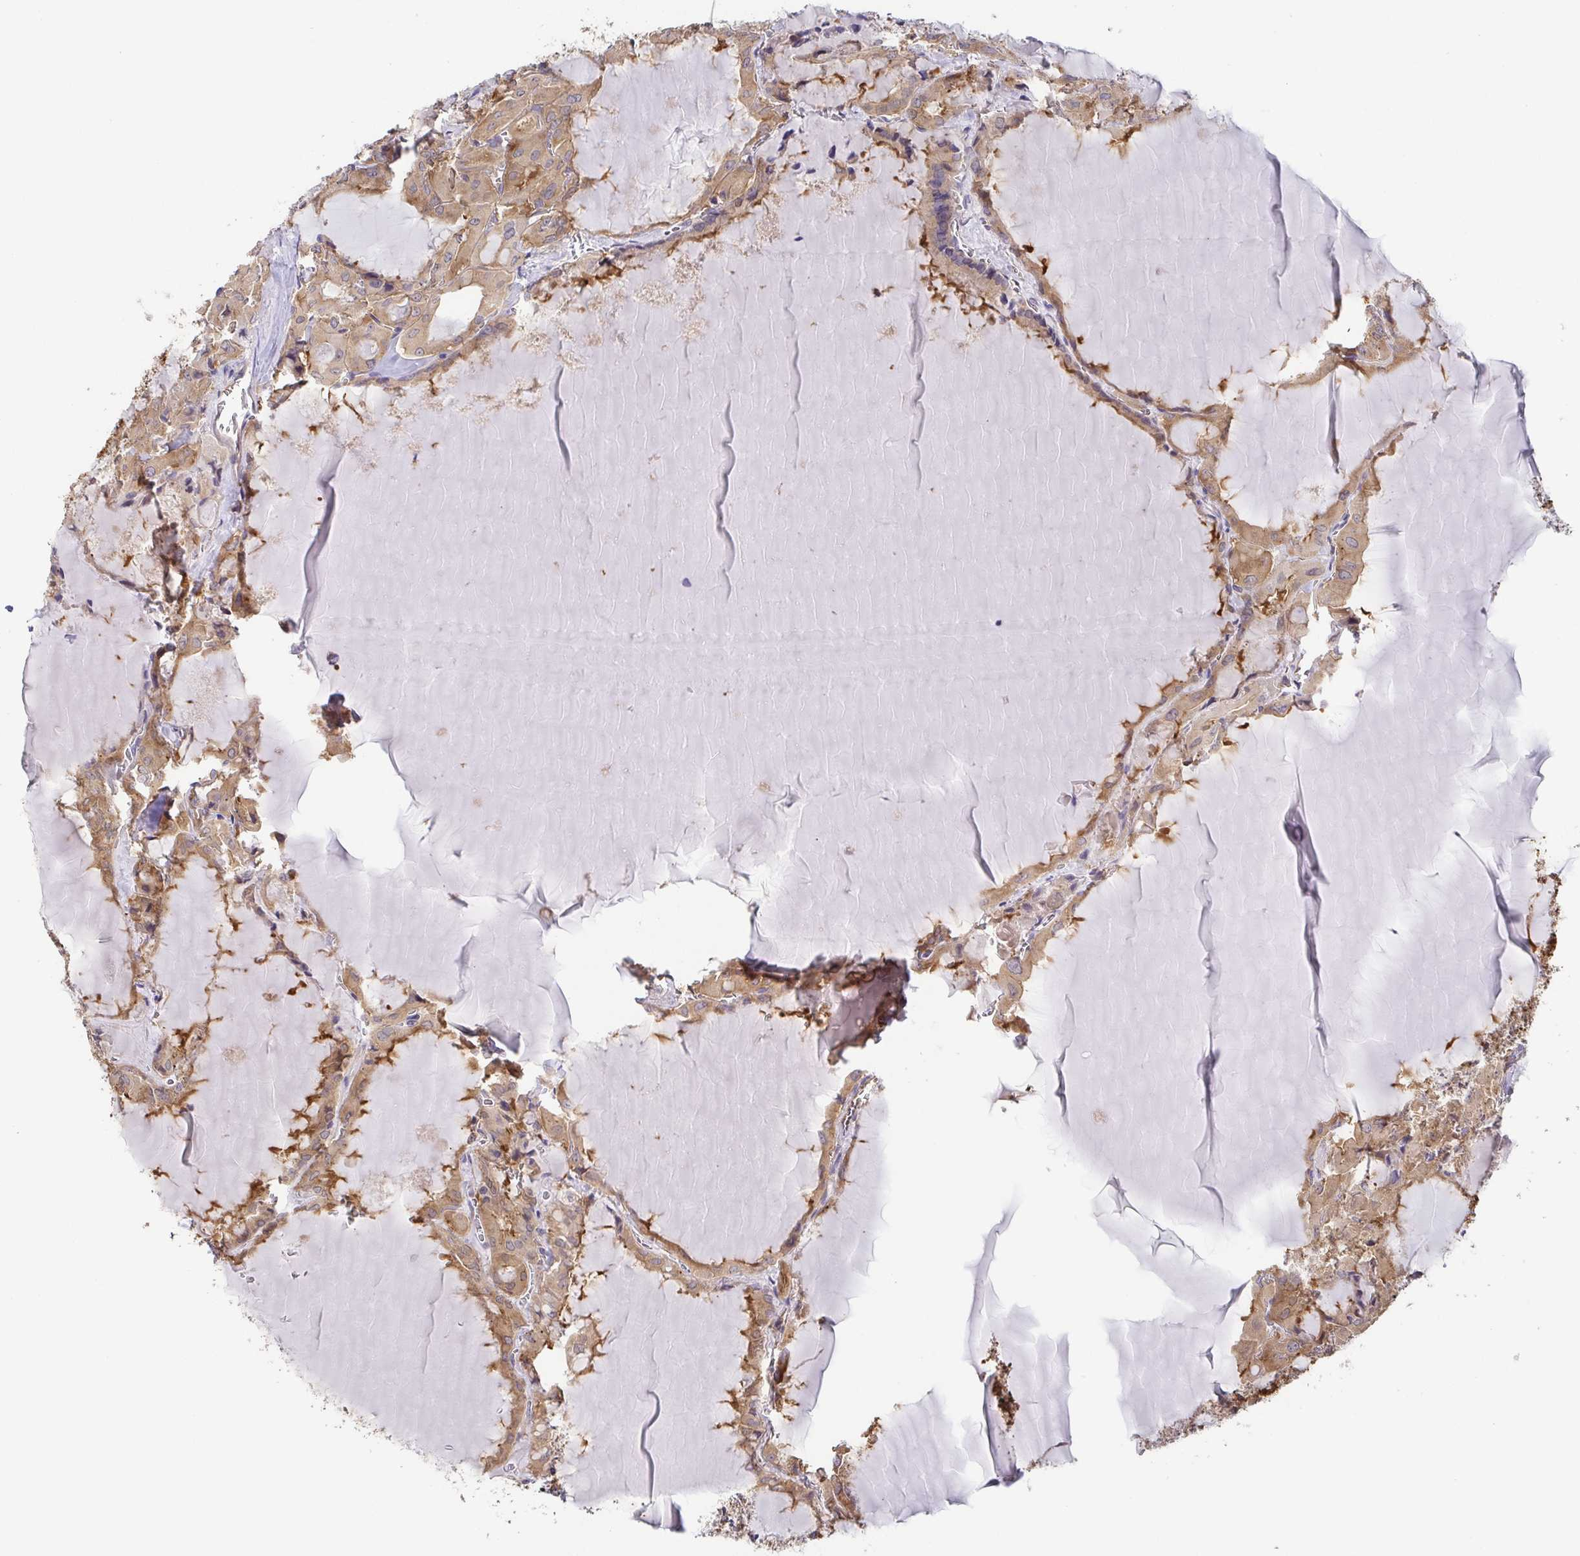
{"staining": {"intensity": "weak", "quantity": ">75%", "location": "cytoplasmic/membranous"}, "tissue": "thyroid cancer", "cell_type": "Tumor cells", "image_type": "cancer", "snomed": [{"axis": "morphology", "description": "Papillary adenocarcinoma, NOS"}, {"axis": "topography", "description": "Thyroid gland"}], "caption": "Tumor cells reveal weak cytoplasmic/membranous expression in approximately >75% of cells in thyroid papillary adenocarcinoma.", "gene": "EIF3D", "patient": {"sex": "male", "age": 87}}